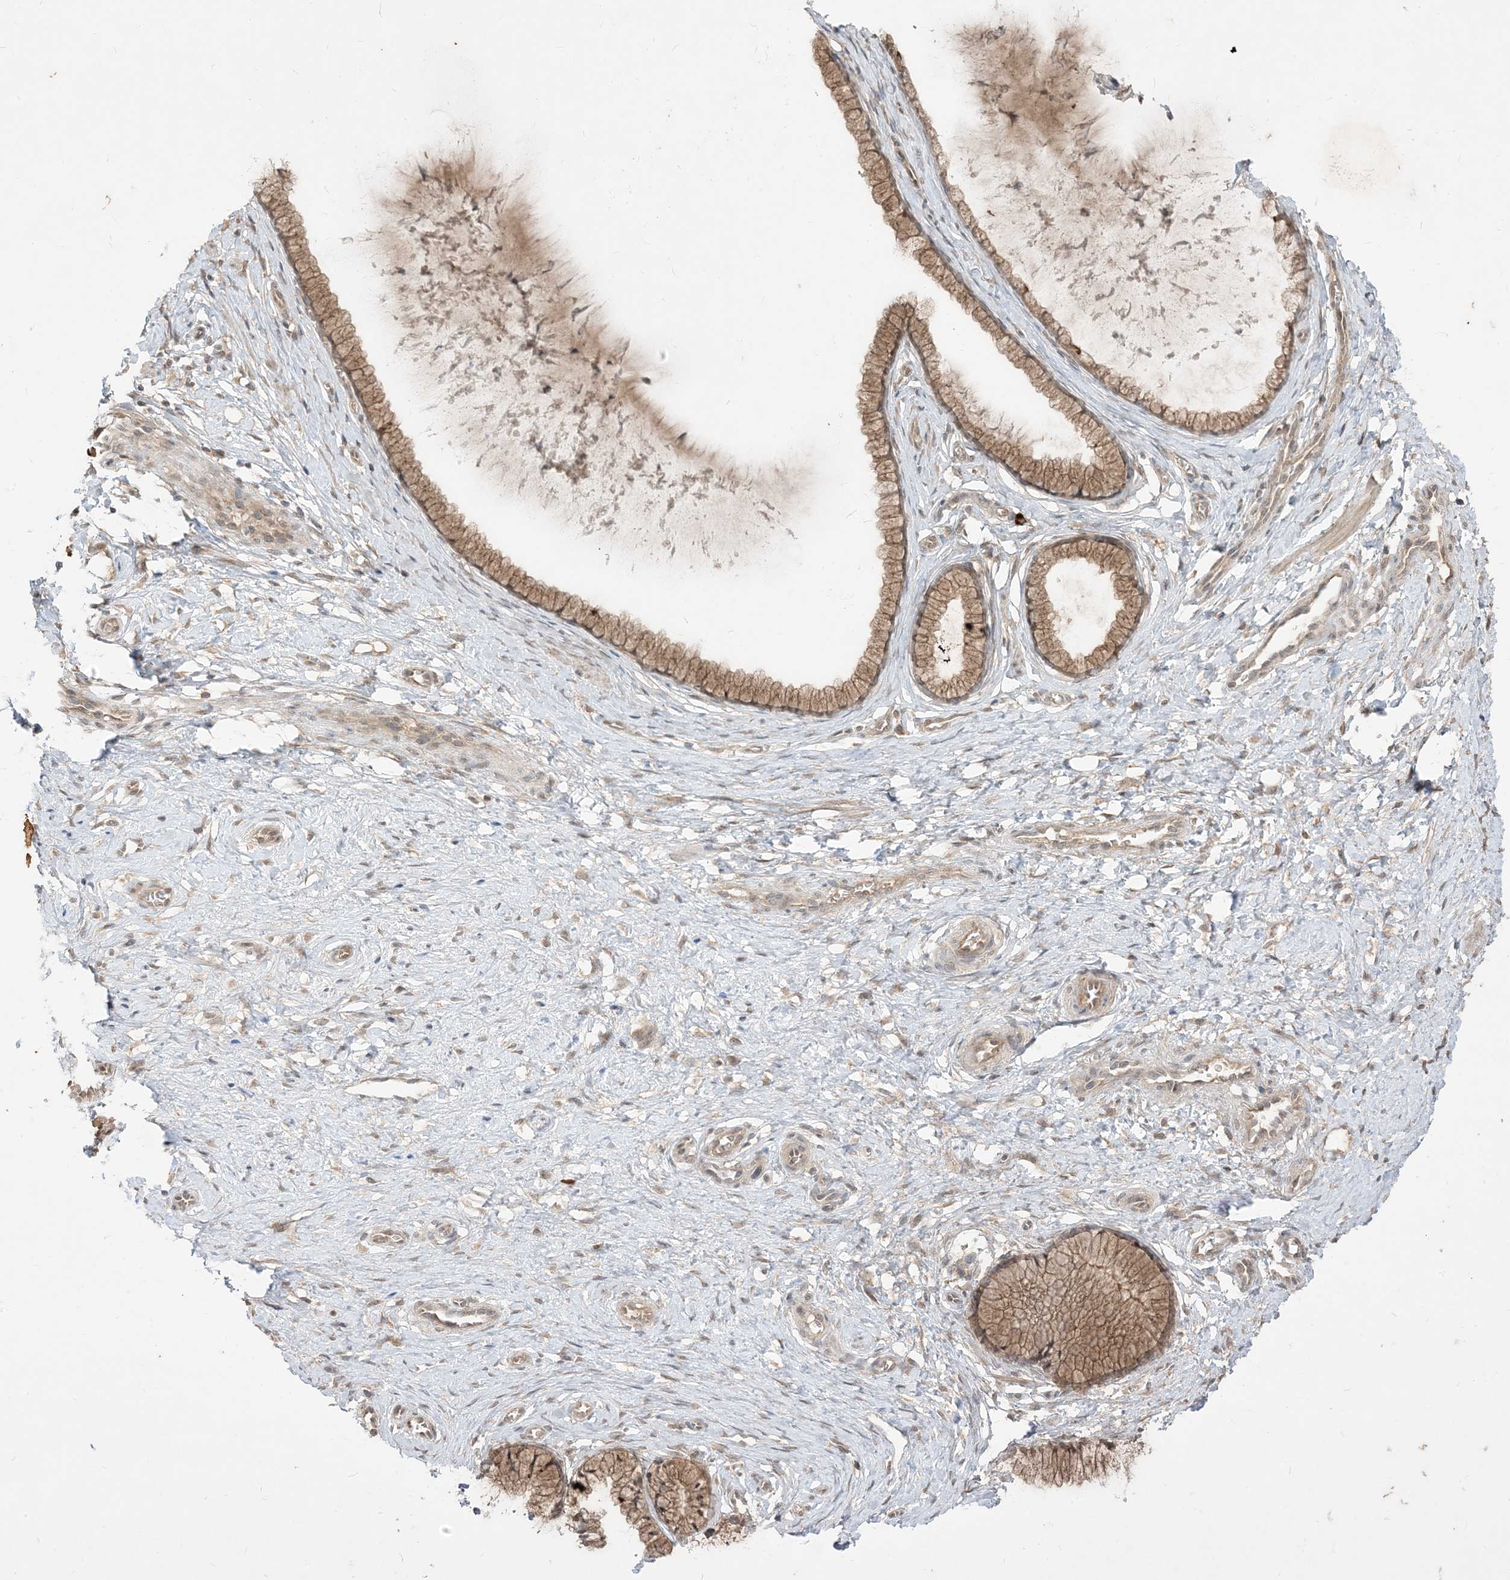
{"staining": {"intensity": "moderate", "quantity": ">75%", "location": "cytoplasmic/membranous"}, "tissue": "cervix", "cell_type": "Glandular cells", "image_type": "normal", "snomed": [{"axis": "morphology", "description": "Normal tissue, NOS"}, {"axis": "topography", "description": "Cervix"}], "caption": "Protein staining by IHC reveals moderate cytoplasmic/membranous positivity in about >75% of glandular cells in normal cervix.", "gene": "TBCC", "patient": {"sex": "female", "age": 36}}